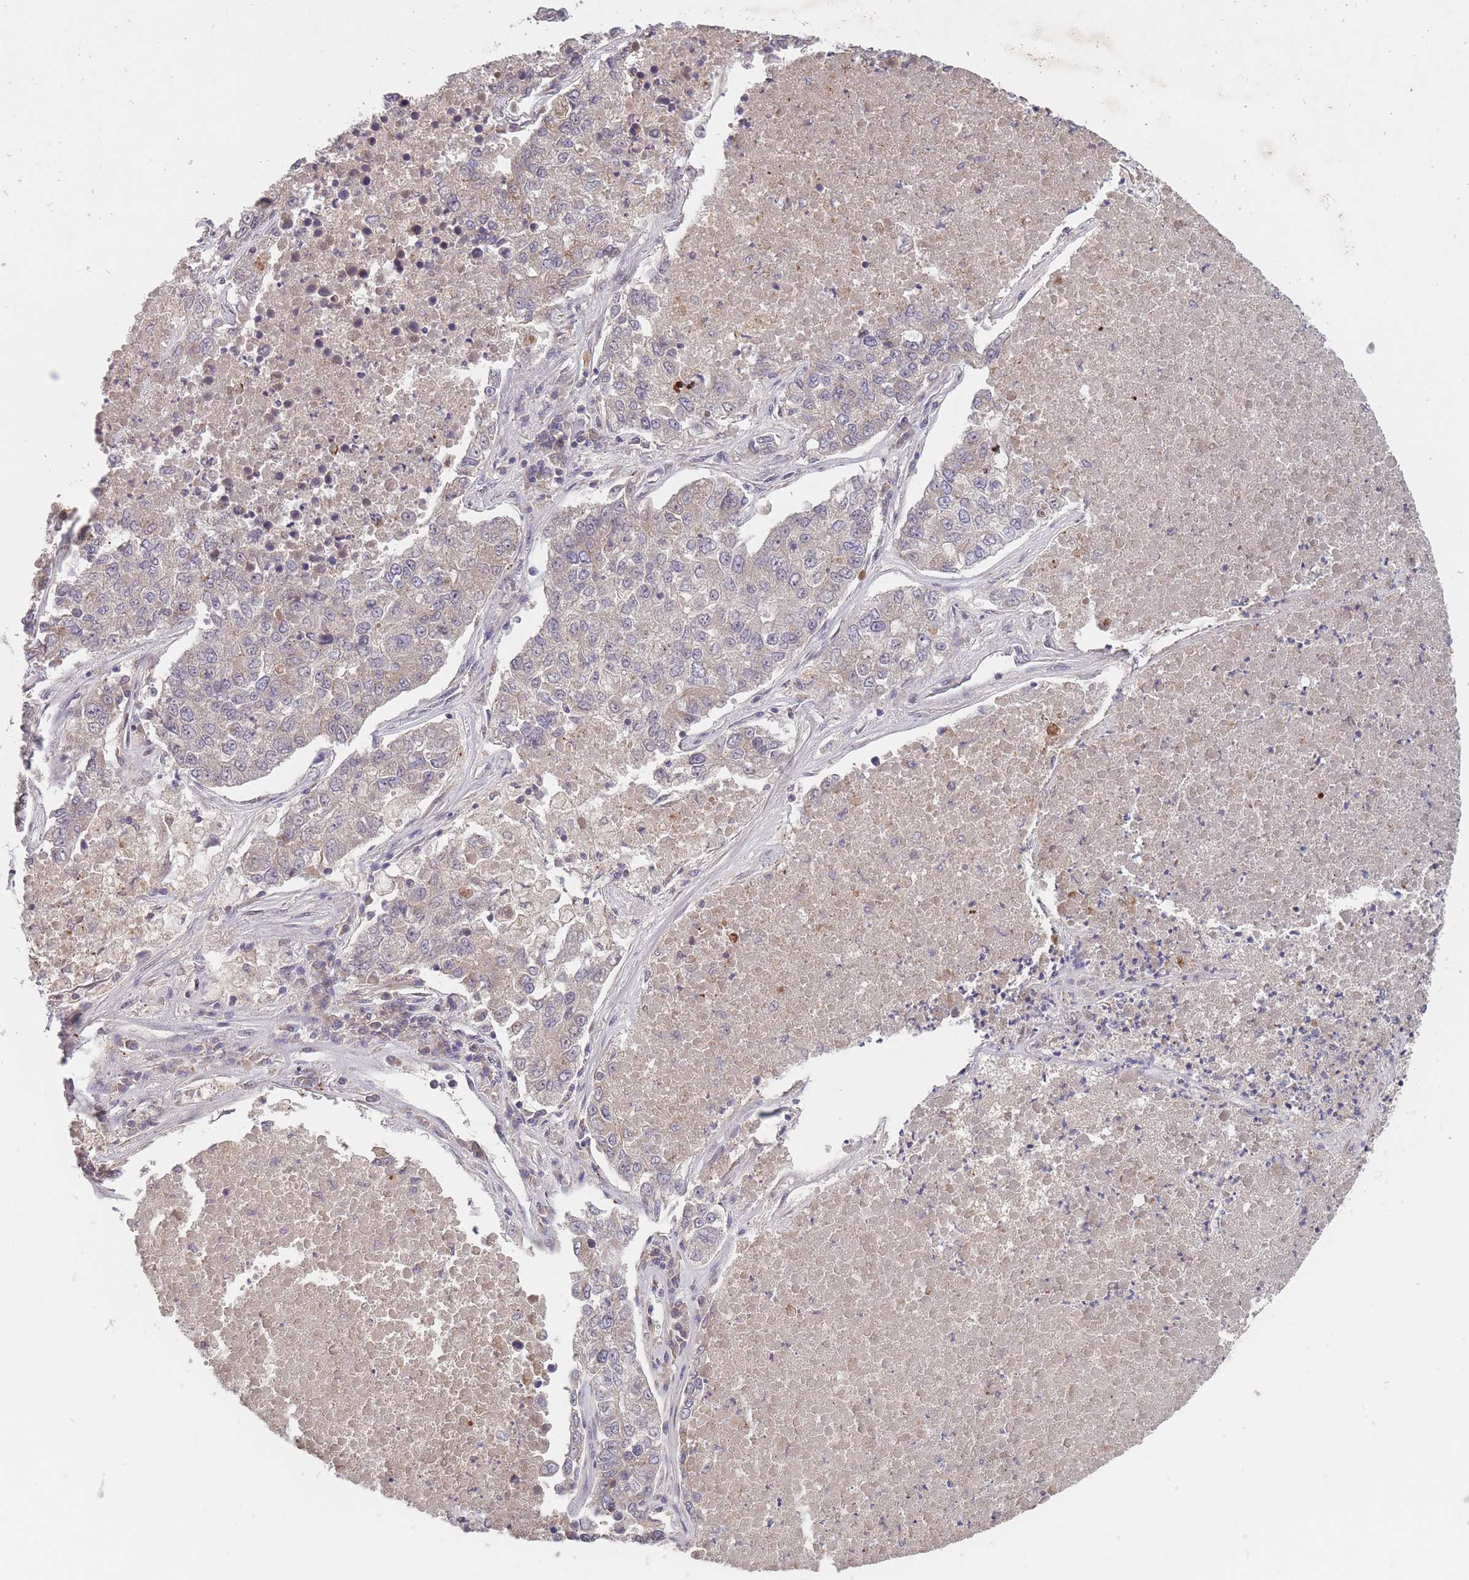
{"staining": {"intensity": "moderate", "quantity": "25%-75%", "location": "cytoplasmic/membranous"}, "tissue": "lung cancer", "cell_type": "Tumor cells", "image_type": "cancer", "snomed": [{"axis": "morphology", "description": "Adenocarcinoma, NOS"}, {"axis": "topography", "description": "Lung"}], "caption": "Protein staining by IHC displays moderate cytoplasmic/membranous staining in about 25%-75% of tumor cells in lung cancer.", "gene": "SECTM1", "patient": {"sex": "male", "age": 49}}